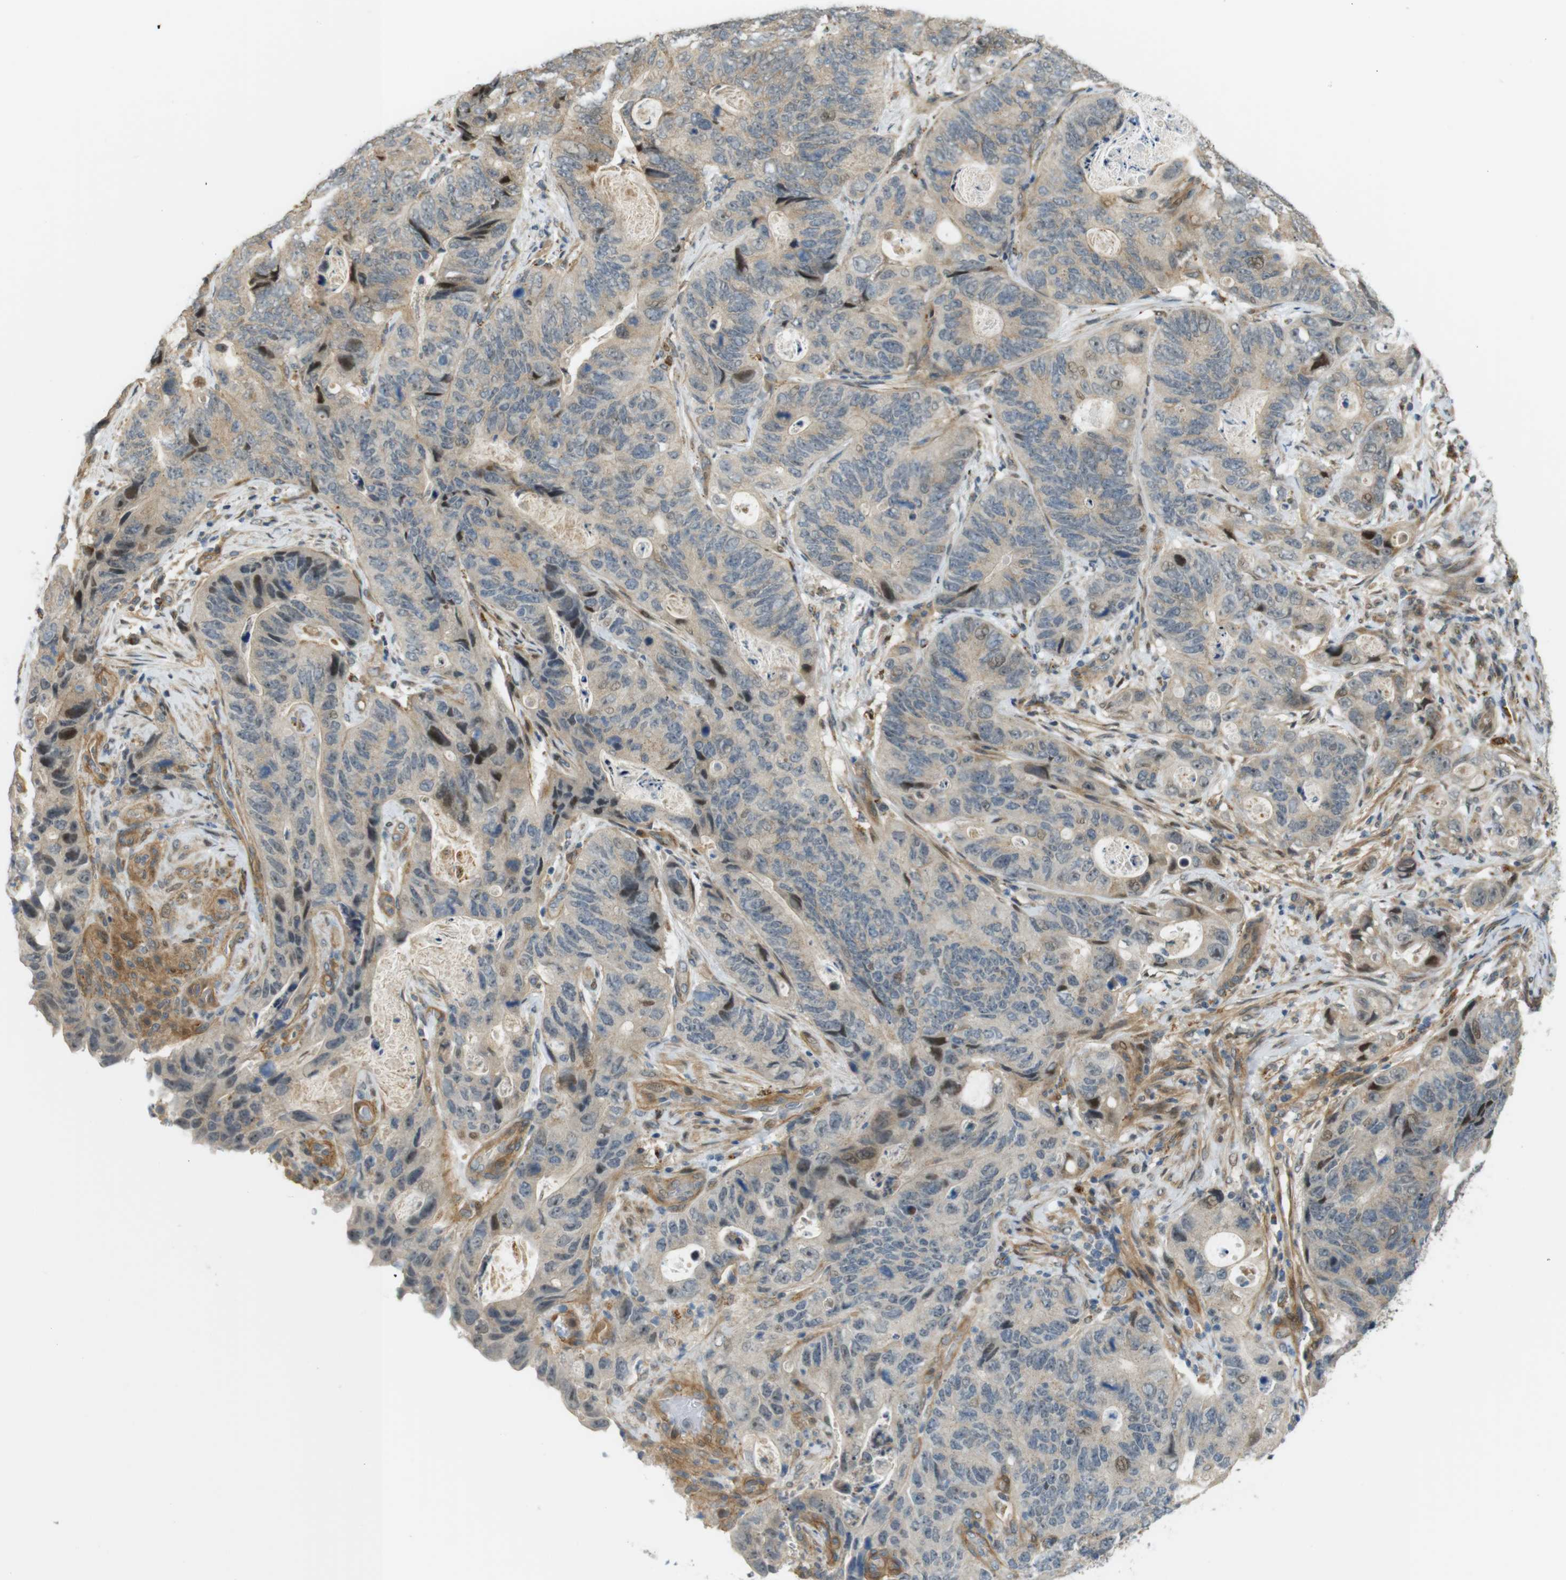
{"staining": {"intensity": "weak", "quantity": ">75%", "location": "cytoplasmic/membranous,nuclear"}, "tissue": "stomach cancer", "cell_type": "Tumor cells", "image_type": "cancer", "snomed": [{"axis": "morphology", "description": "Adenocarcinoma, NOS"}, {"axis": "topography", "description": "Stomach"}], "caption": "Adenocarcinoma (stomach) stained with DAB (3,3'-diaminobenzidine) immunohistochemistry demonstrates low levels of weak cytoplasmic/membranous and nuclear expression in approximately >75% of tumor cells. The protein of interest is stained brown, and the nuclei are stained in blue (DAB IHC with brightfield microscopy, high magnification).", "gene": "TSPAN9", "patient": {"sex": "female", "age": 89}}